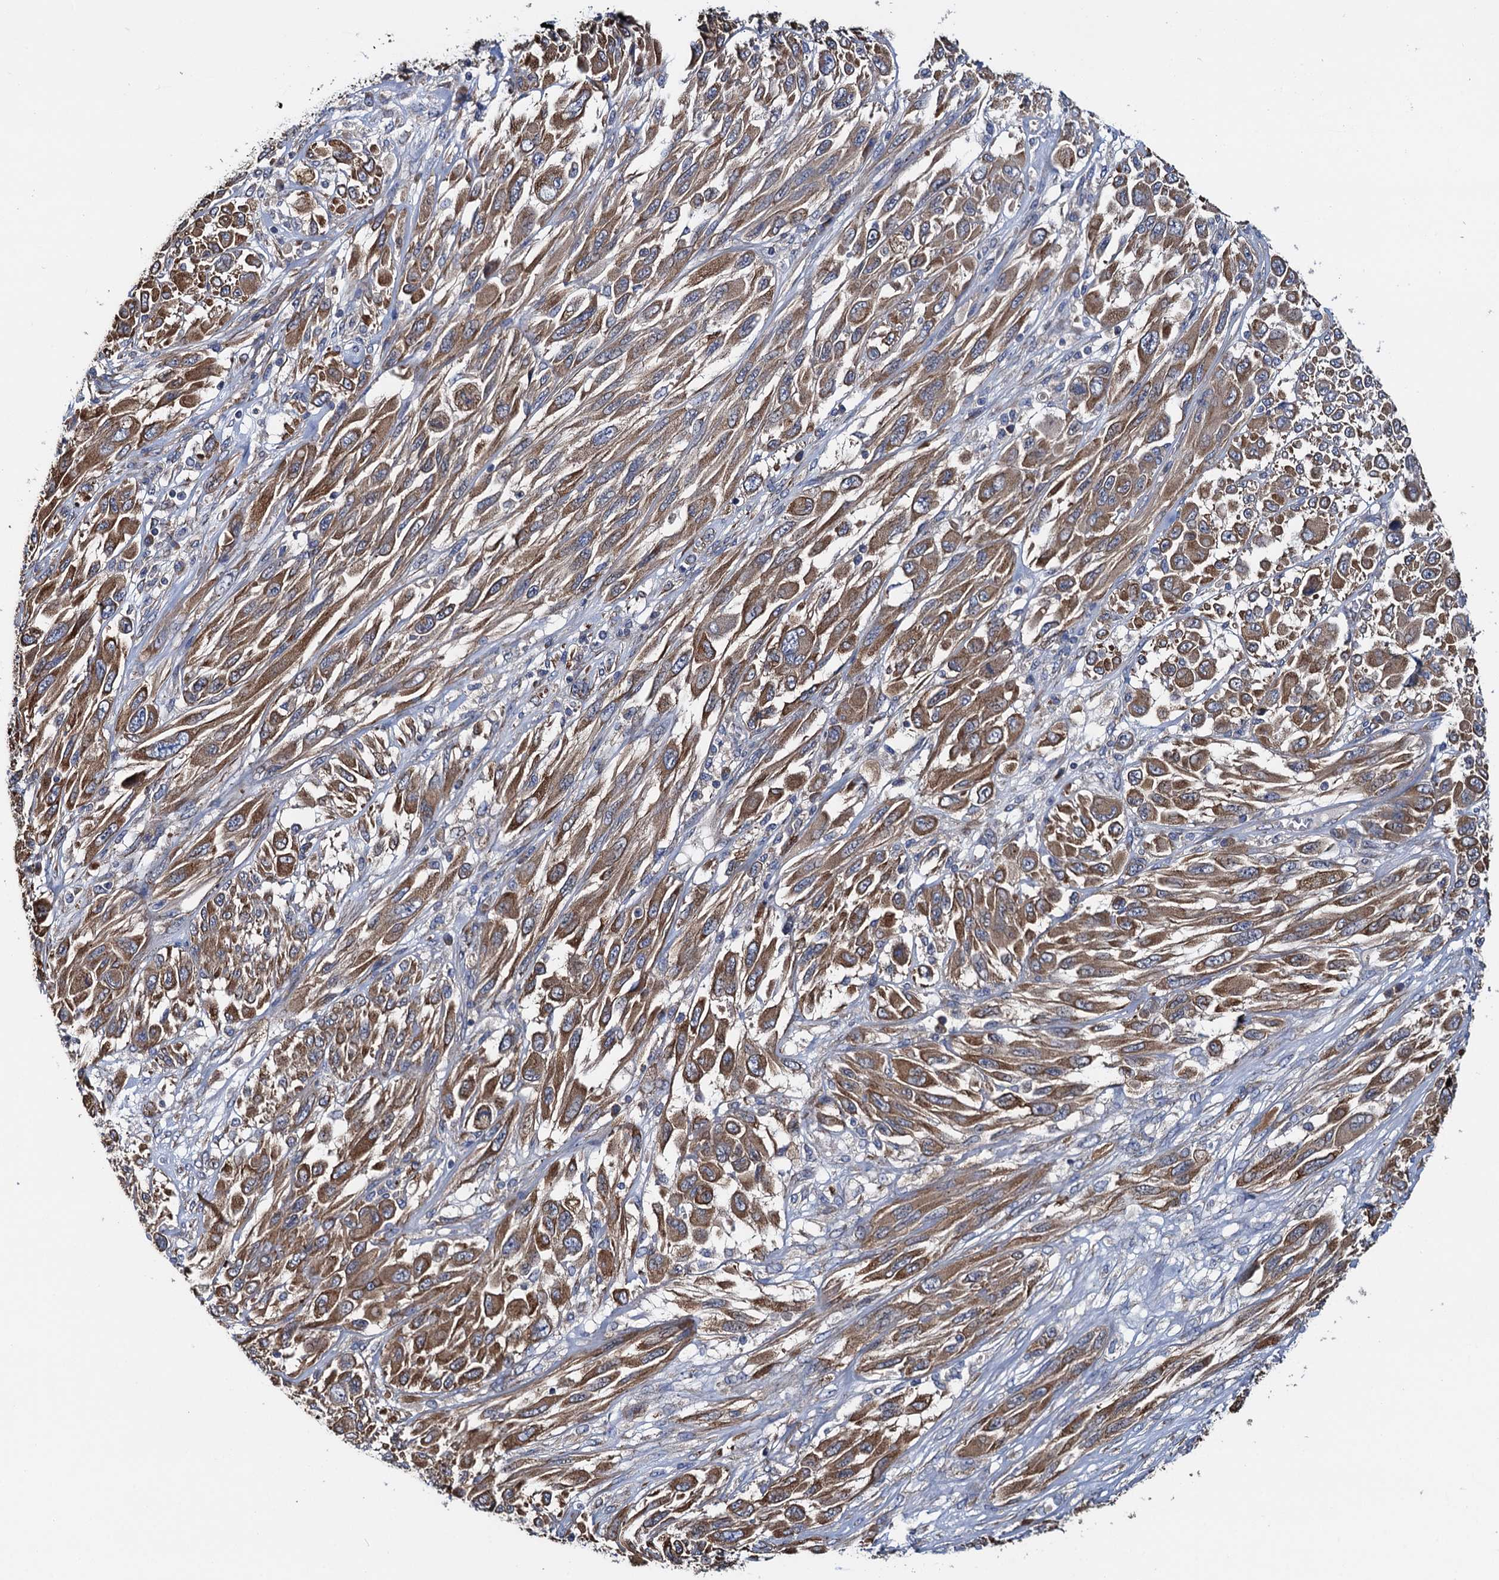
{"staining": {"intensity": "moderate", "quantity": ">75%", "location": "cytoplasmic/membranous"}, "tissue": "melanoma", "cell_type": "Tumor cells", "image_type": "cancer", "snomed": [{"axis": "morphology", "description": "Malignant melanoma, NOS"}, {"axis": "topography", "description": "Skin"}], "caption": "Protein staining of melanoma tissue exhibits moderate cytoplasmic/membranous staining in about >75% of tumor cells. (DAB IHC with brightfield microscopy, high magnification).", "gene": "ADCY9", "patient": {"sex": "female", "age": 91}}